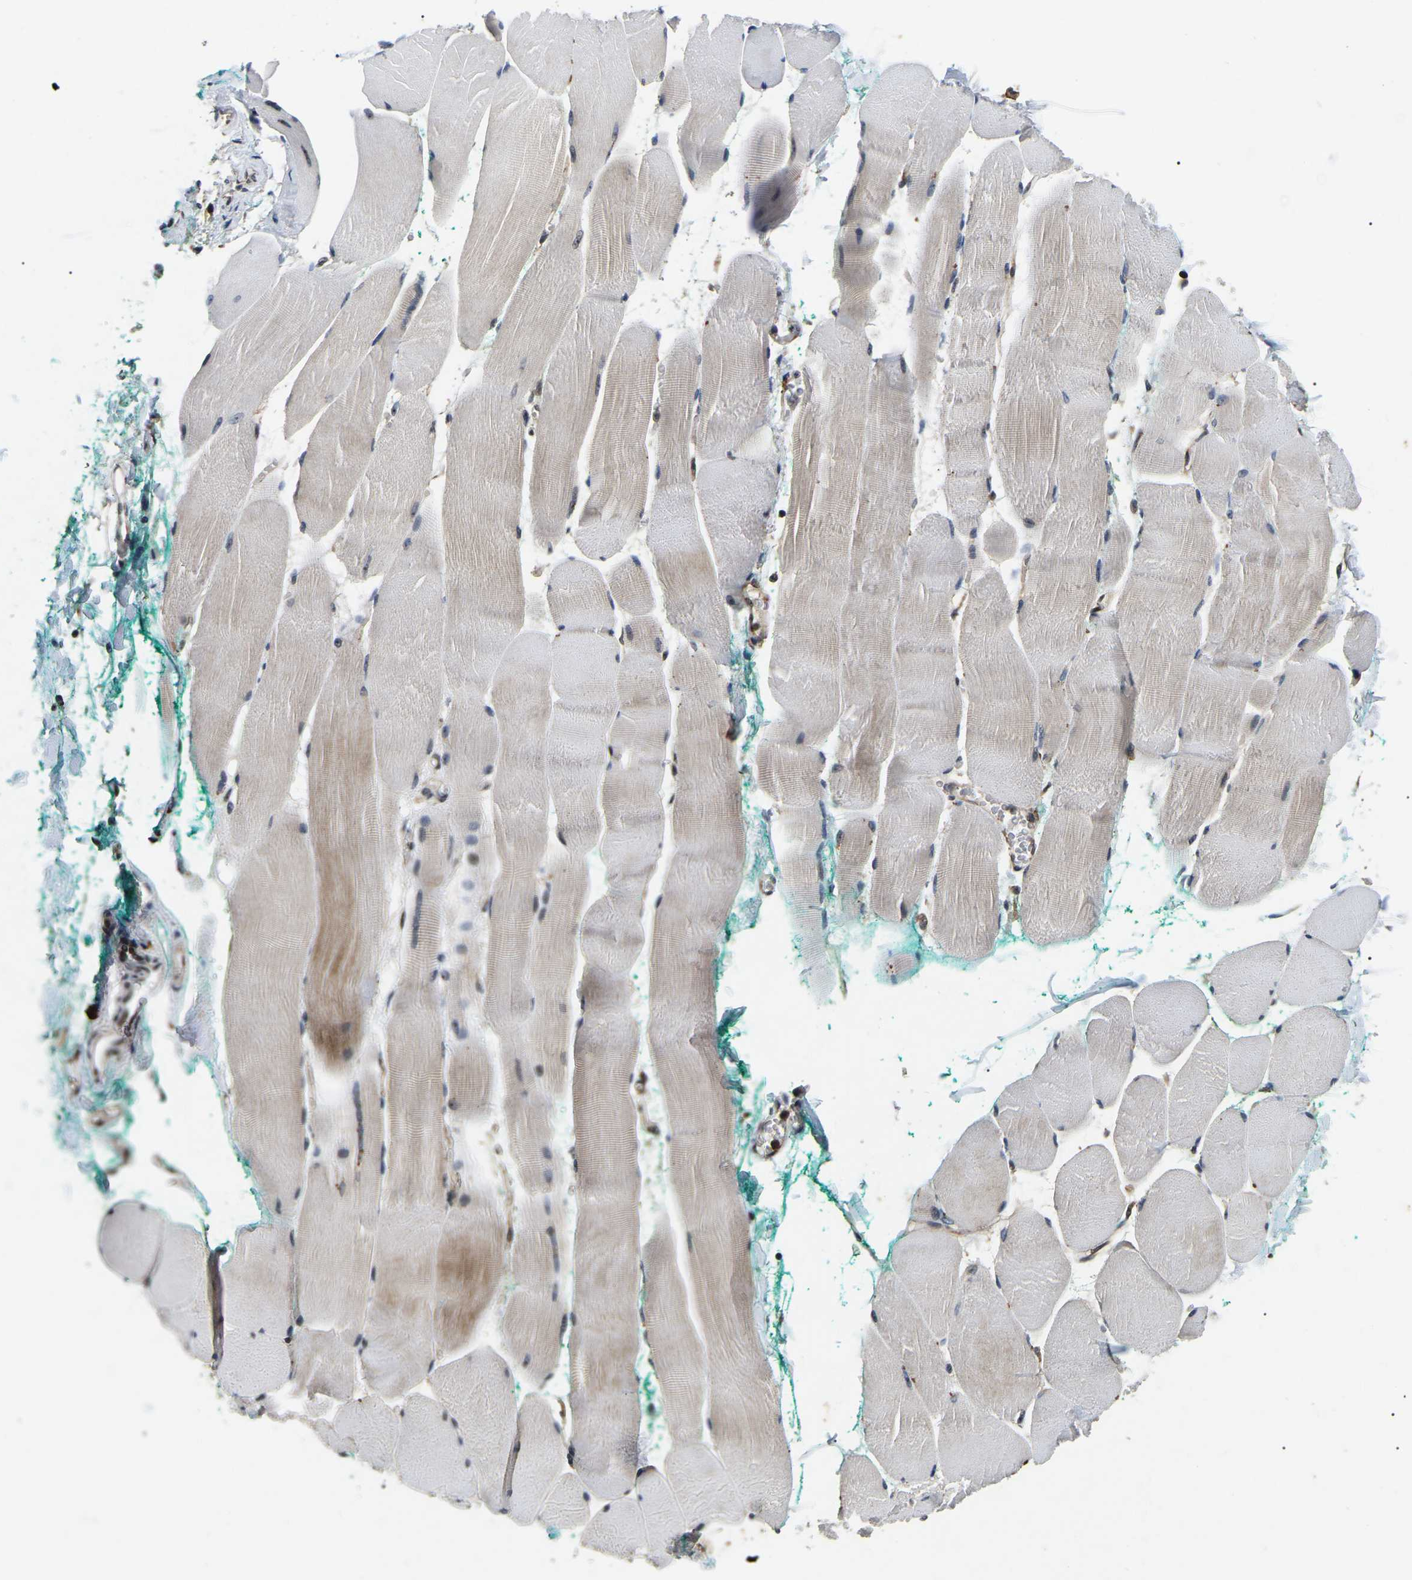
{"staining": {"intensity": "moderate", "quantity": "<25%", "location": "cytoplasmic/membranous"}, "tissue": "skeletal muscle", "cell_type": "Myocytes", "image_type": "normal", "snomed": [{"axis": "morphology", "description": "Normal tissue, NOS"}, {"axis": "morphology", "description": "Squamous cell carcinoma, NOS"}, {"axis": "topography", "description": "Skeletal muscle"}], "caption": "Myocytes display low levels of moderate cytoplasmic/membranous staining in approximately <25% of cells in benign skeletal muscle. The staining was performed using DAB (3,3'-diaminobenzidine), with brown indicating positive protein expression. Nuclei are stained blue with hematoxylin.", "gene": "RBM28", "patient": {"sex": "male", "age": 51}}